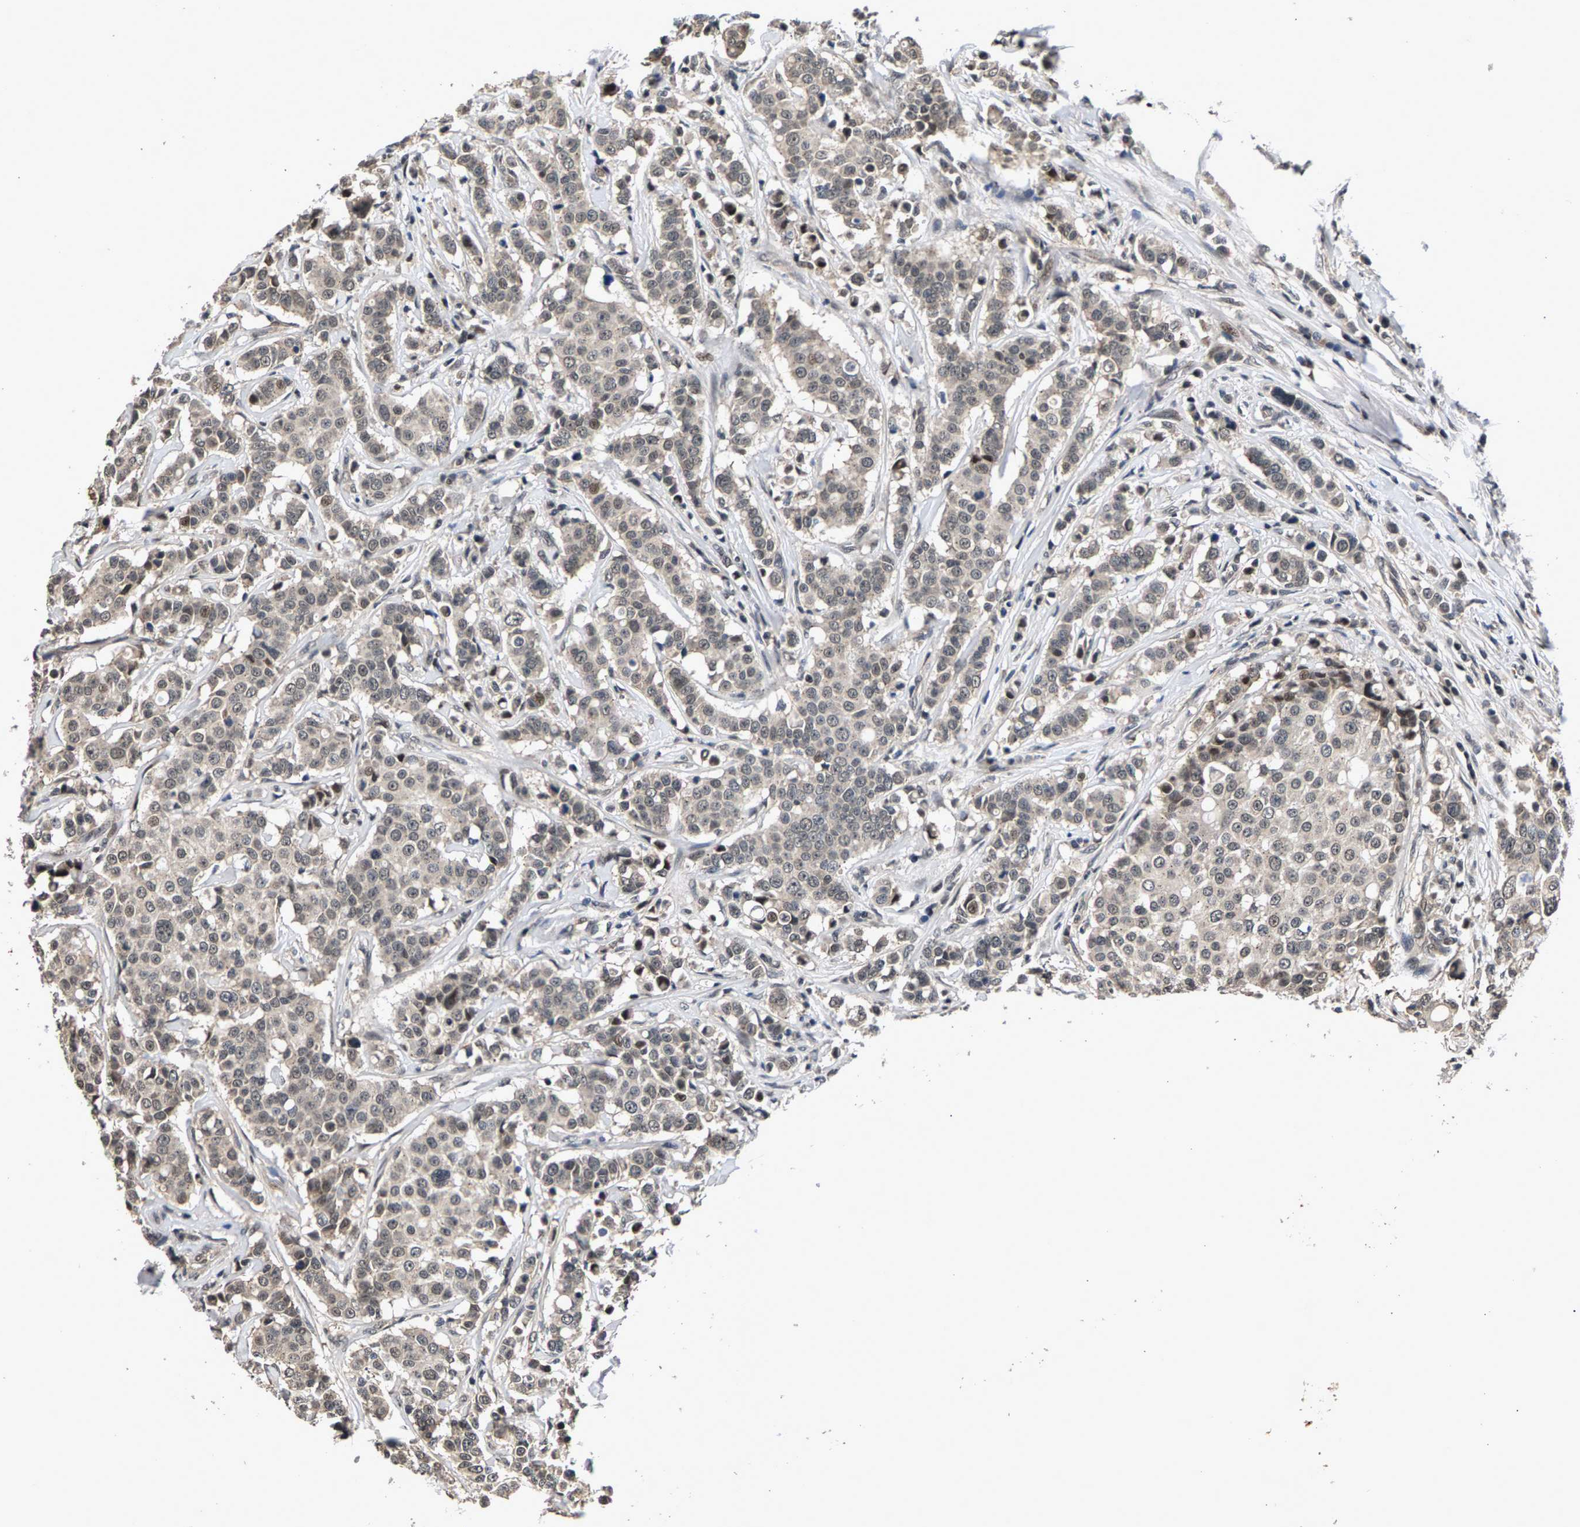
{"staining": {"intensity": "weak", "quantity": ">75%", "location": "cytoplasmic/membranous,nuclear"}, "tissue": "breast cancer", "cell_type": "Tumor cells", "image_type": "cancer", "snomed": [{"axis": "morphology", "description": "Duct carcinoma"}, {"axis": "topography", "description": "Breast"}], "caption": "Immunohistochemistry (IHC) staining of breast cancer (infiltrating ductal carcinoma), which displays low levels of weak cytoplasmic/membranous and nuclear expression in approximately >75% of tumor cells indicating weak cytoplasmic/membranous and nuclear protein positivity. The staining was performed using DAB (3,3'-diaminobenzidine) (brown) for protein detection and nuclei were counterstained in hematoxylin (blue).", "gene": "RBM33", "patient": {"sex": "female", "age": 27}}